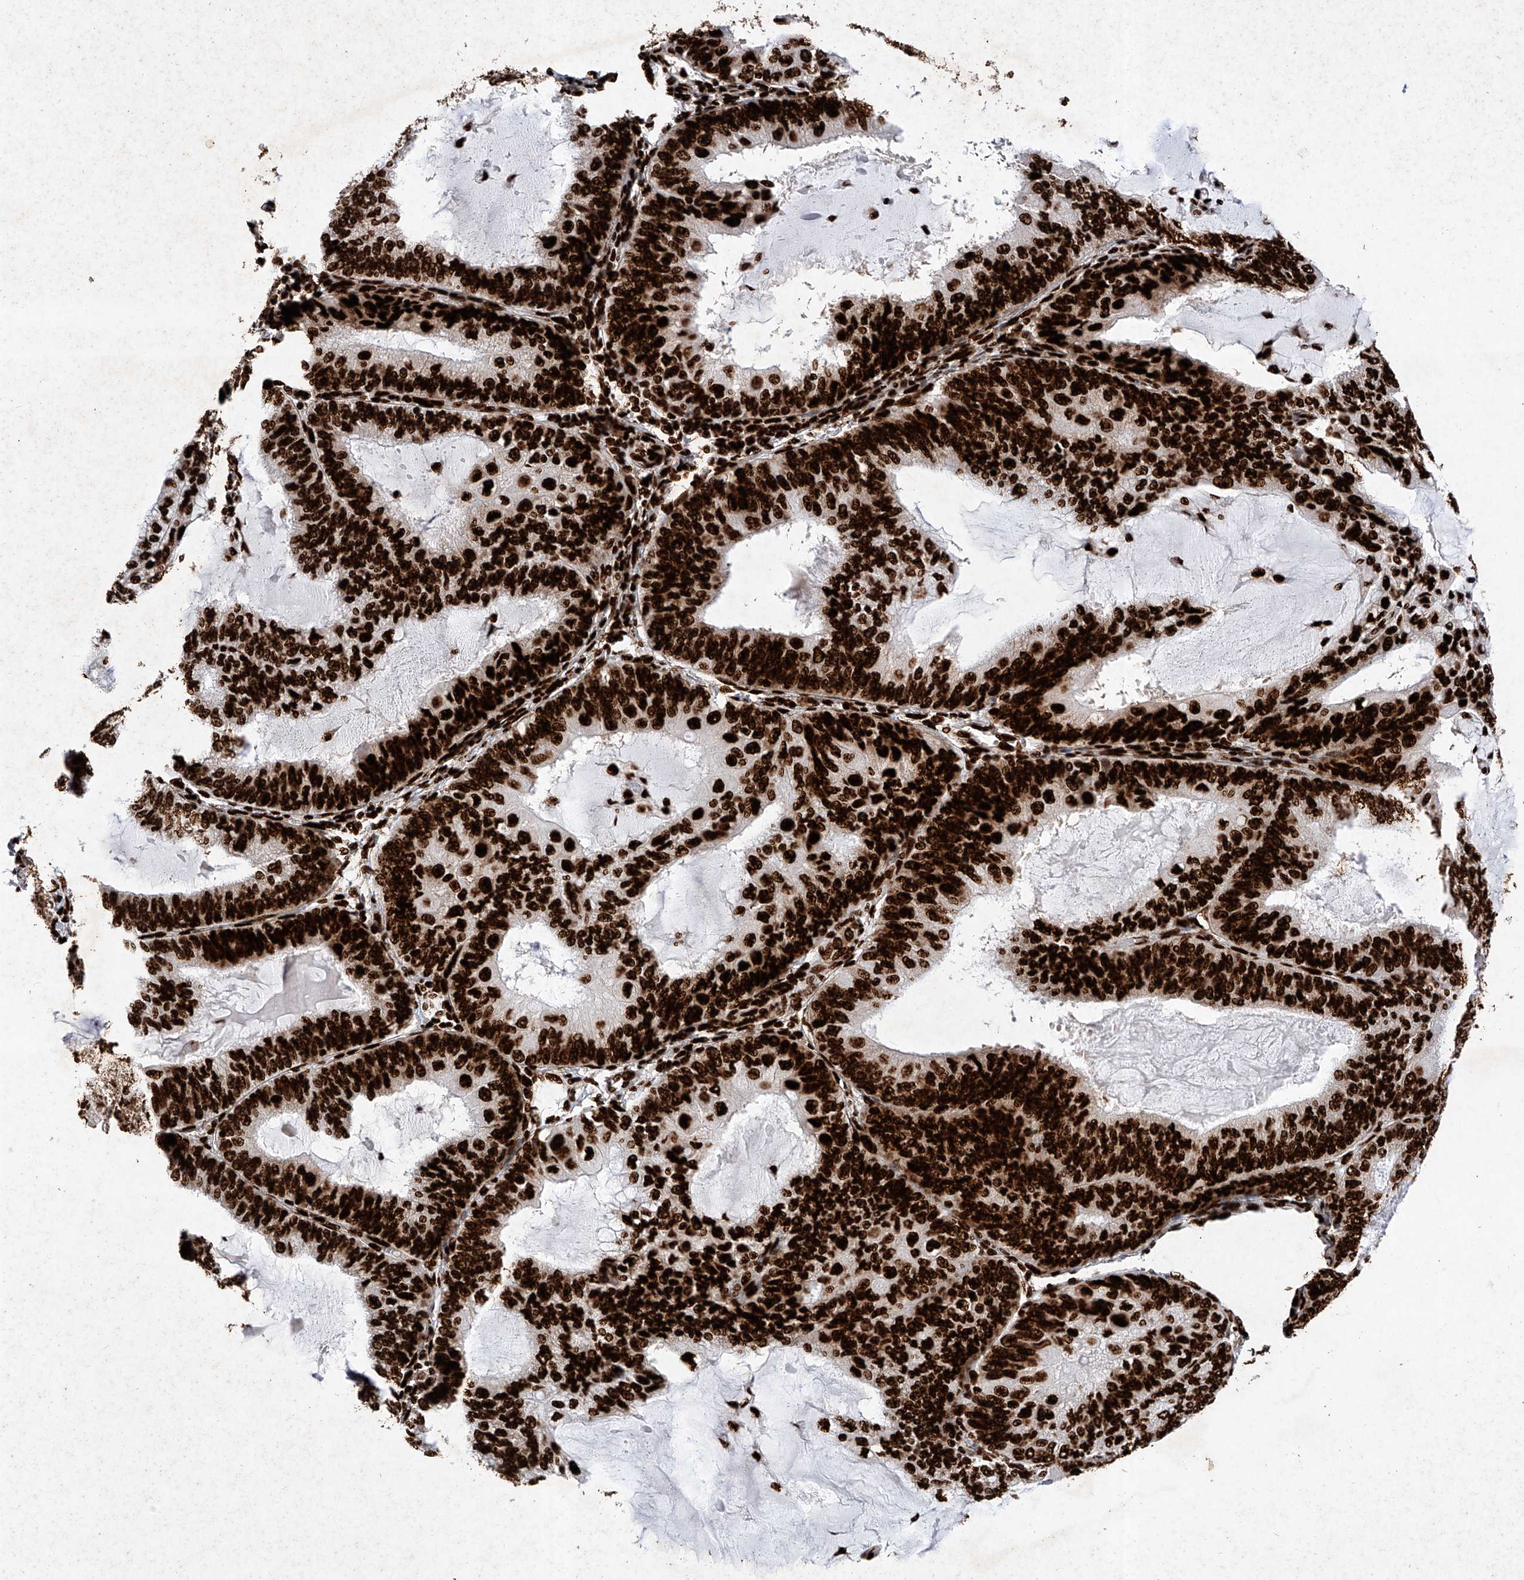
{"staining": {"intensity": "strong", "quantity": ">75%", "location": "nuclear"}, "tissue": "endometrial cancer", "cell_type": "Tumor cells", "image_type": "cancer", "snomed": [{"axis": "morphology", "description": "Adenocarcinoma, NOS"}, {"axis": "topography", "description": "Endometrium"}], "caption": "Immunohistochemistry of human endometrial cancer reveals high levels of strong nuclear positivity in about >75% of tumor cells. (IHC, brightfield microscopy, high magnification).", "gene": "SRSF6", "patient": {"sex": "female", "age": 81}}